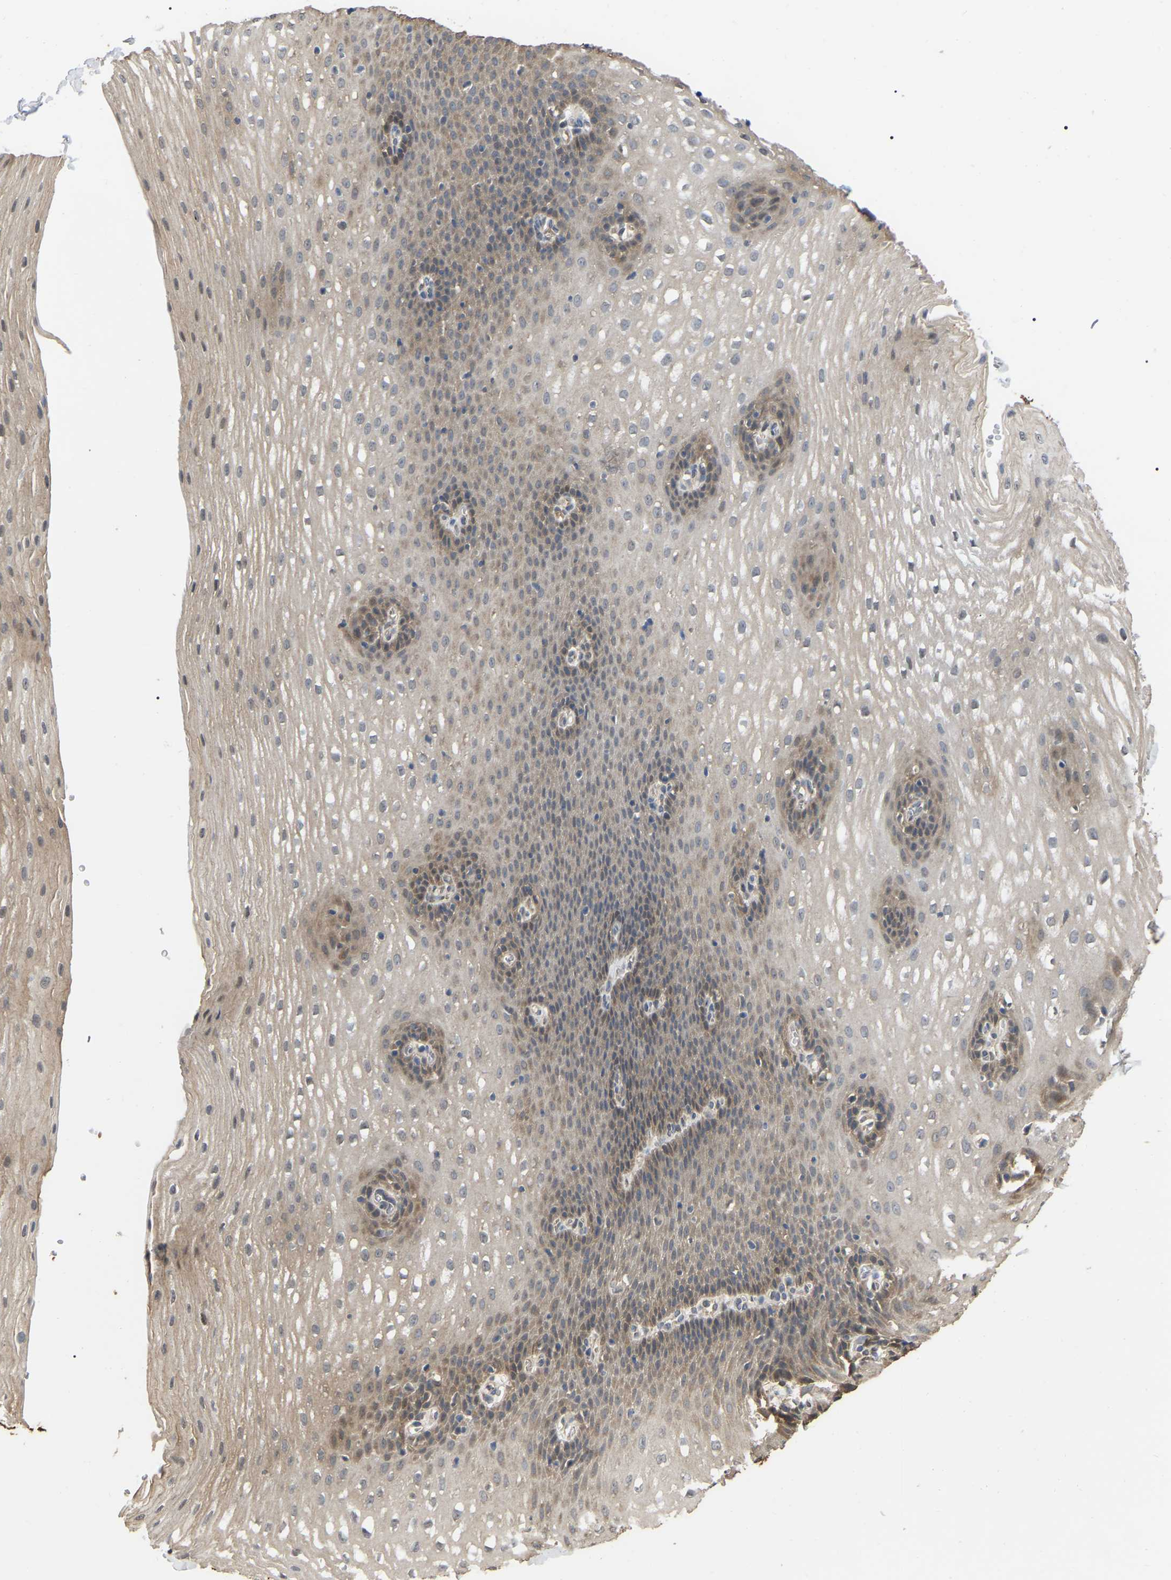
{"staining": {"intensity": "moderate", "quantity": "<25%", "location": "cytoplasmic/membranous"}, "tissue": "esophagus", "cell_type": "Squamous epithelial cells", "image_type": "normal", "snomed": [{"axis": "morphology", "description": "Normal tissue, NOS"}, {"axis": "topography", "description": "Esophagus"}], "caption": "Immunohistochemistry (IHC) image of unremarkable esophagus stained for a protein (brown), which demonstrates low levels of moderate cytoplasmic/membranous expression in approximately <25% of squamous epithelial cells.", "gene": "FAM219A", "patient": {"sex": "male", "age": 48}}